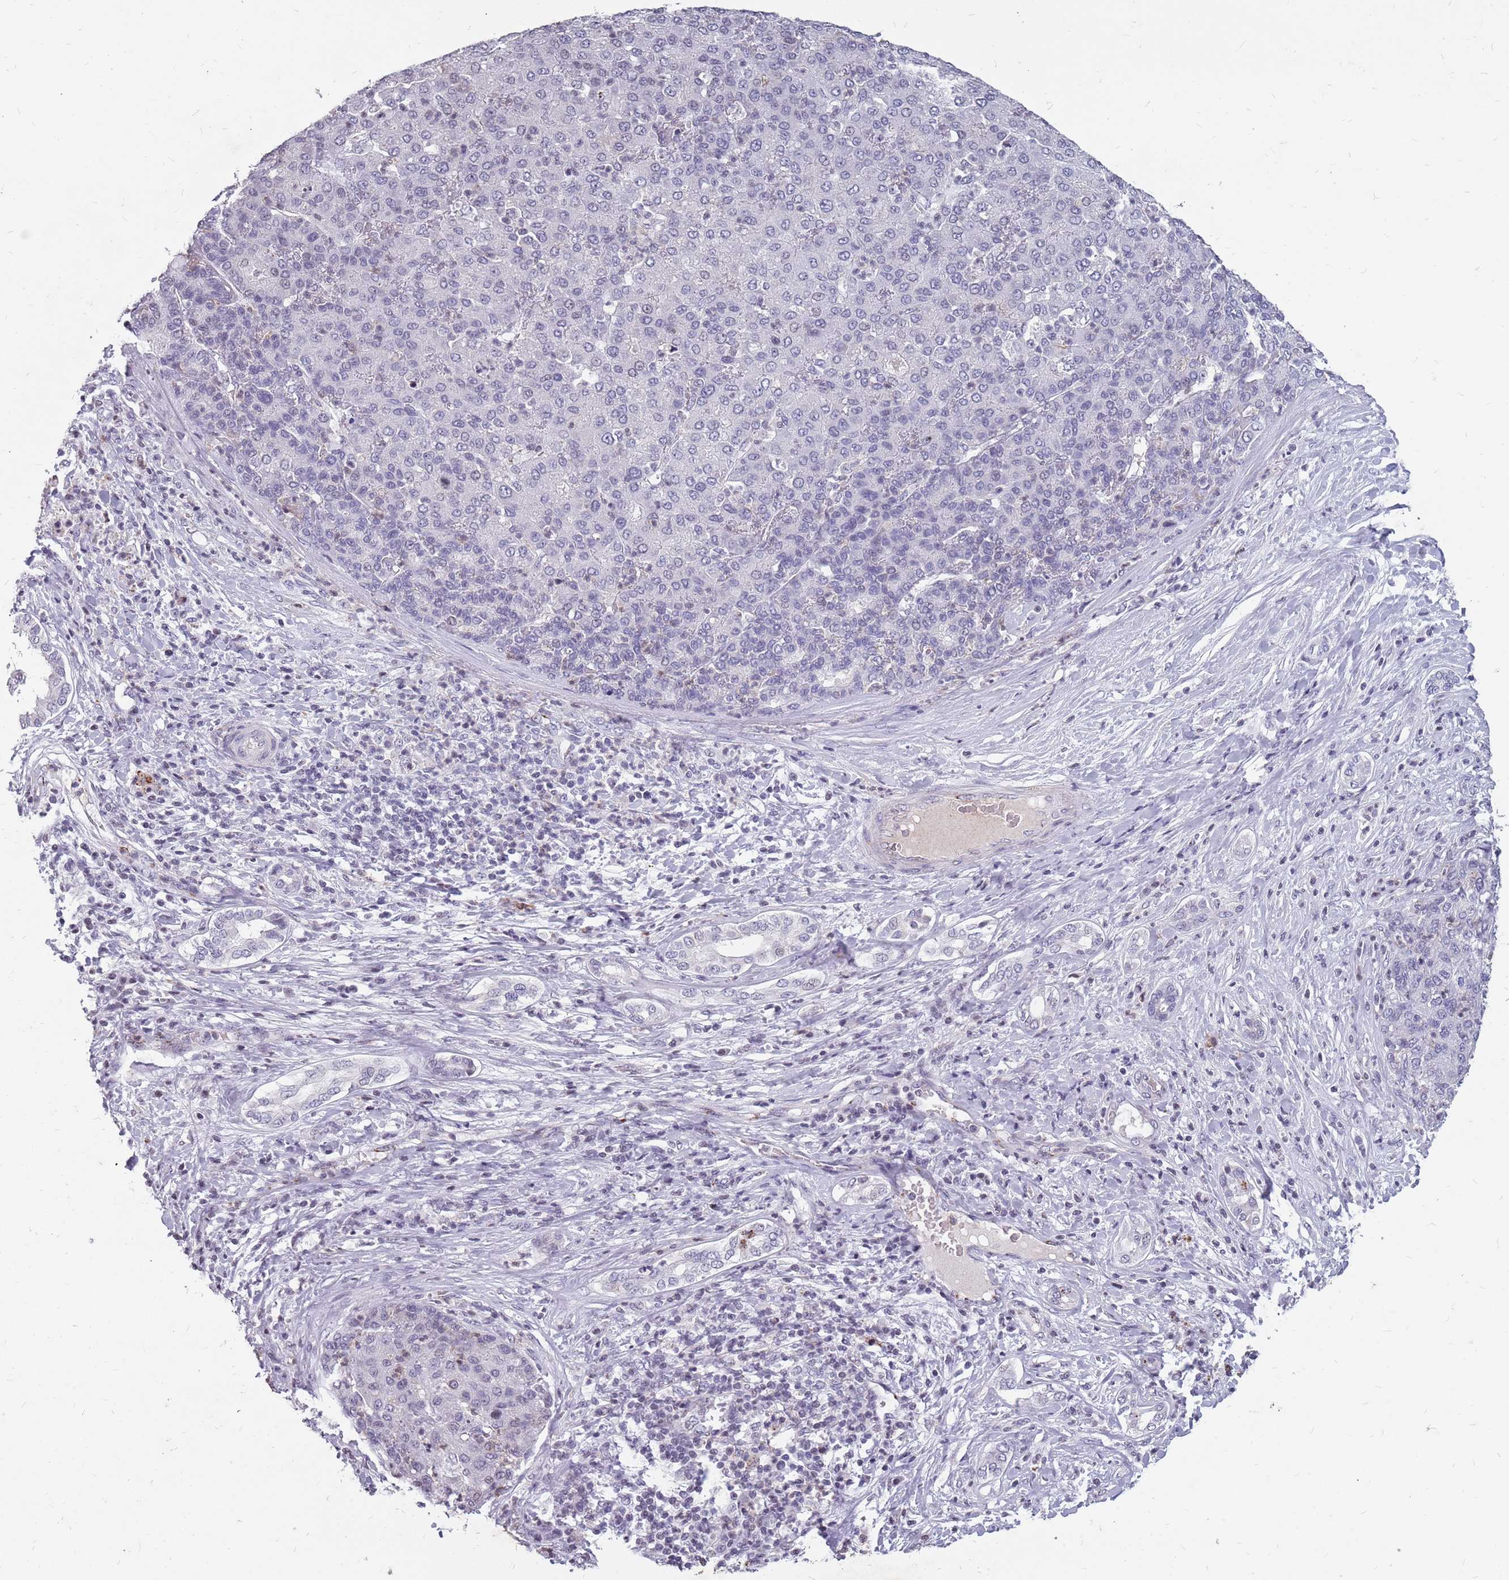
{"staining": {"intensity": "negative", "quantity": "none", "location": "none"}, "tissue": "liver cancer", "cell_type": "Tumor cells", "image_type": "cancer", "snomed": [{"axis": "morphology", "description": "Carcinoma, Hepatocellular, NOS"}, {"axis": "topography", "description": "Liver"}], "caption": "Tumor cells are negative for protein expression in human liver cancer. The staining was performed using DAB to visualize the protein expression in brown, while the nuclei were stained in blue with hematoxylin (Magnification: 20x).", "gene": "NEK6", "patient": {"sex": "male", "age": 65}}